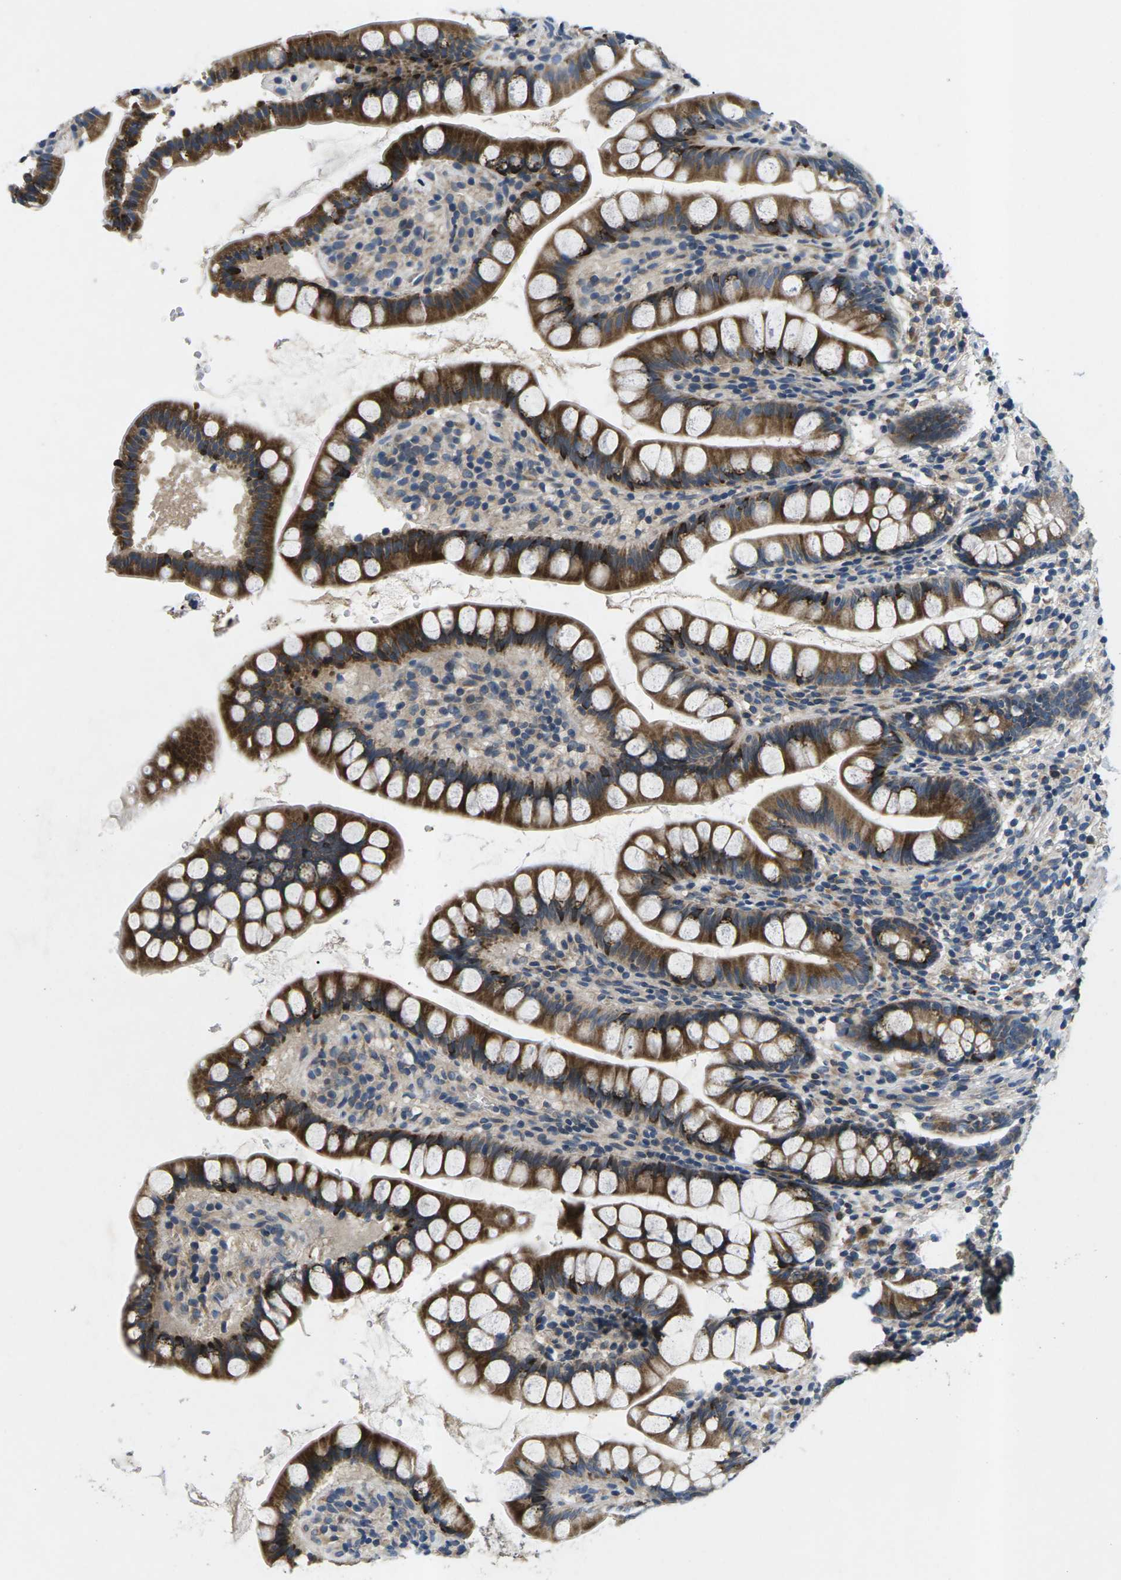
{"staining": {"intensity": "strong", "quantity": ">75%", "location": "cytoplasmic/membranous"}, "tissue": "small intestine", "cell_type": "Glandular cells", "image_type": "normal", "snomed": [{"axis": "morphology", "description": "Normal tissue, NOS"}, {"axis": "topography", "description": "Small intestine"}], "caption": "A high amount of strong cytoplasmic/membranous staining is present in approximately >75% of glandular cells in benign small intestine.", "gene": "ERGIC3", "patient": {"sex": "female", "age": 84}}